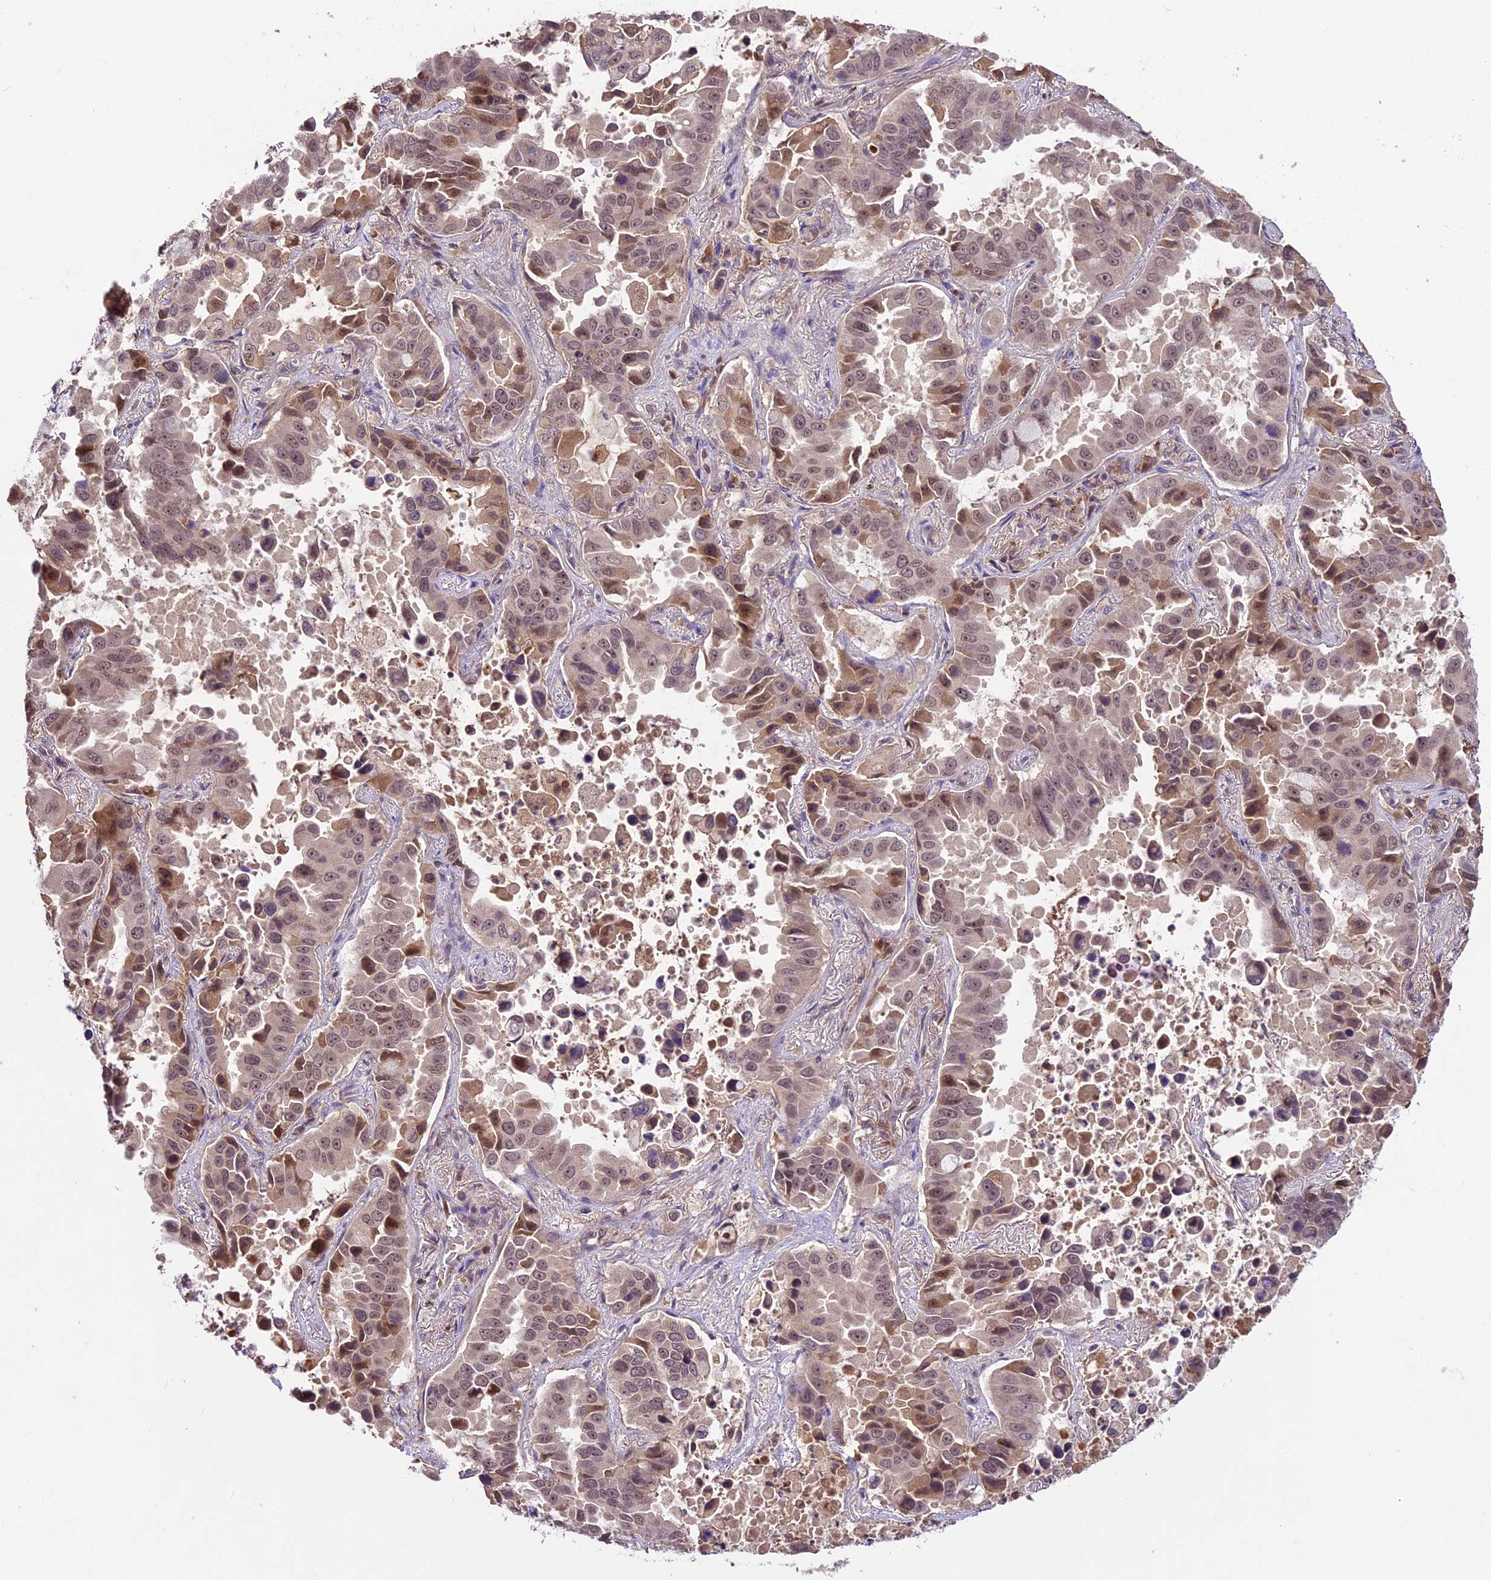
{"staining": {"intensity": "moderate", "quantity": "25%-75%", "location": "cytoplasmic/membranous,nuclear"}, "tissue": "lung cancer", "cell_type": "Tumor cells", "image_type": "cancer", "snomed": [{"axis": "morphology", "description": "Adenocarcinoma, NOS"}, {"axis": "topography", "description": "Lung"}], "caption": "A medium amount of moderate cytoplasmic/membranous and nuclear positivity is seen in about 25%-75% of tumor cells in adenocarcinoma (lung) tissue.", "gene": "ATP10A", "patient": {"sex": "male", "age": 64}}